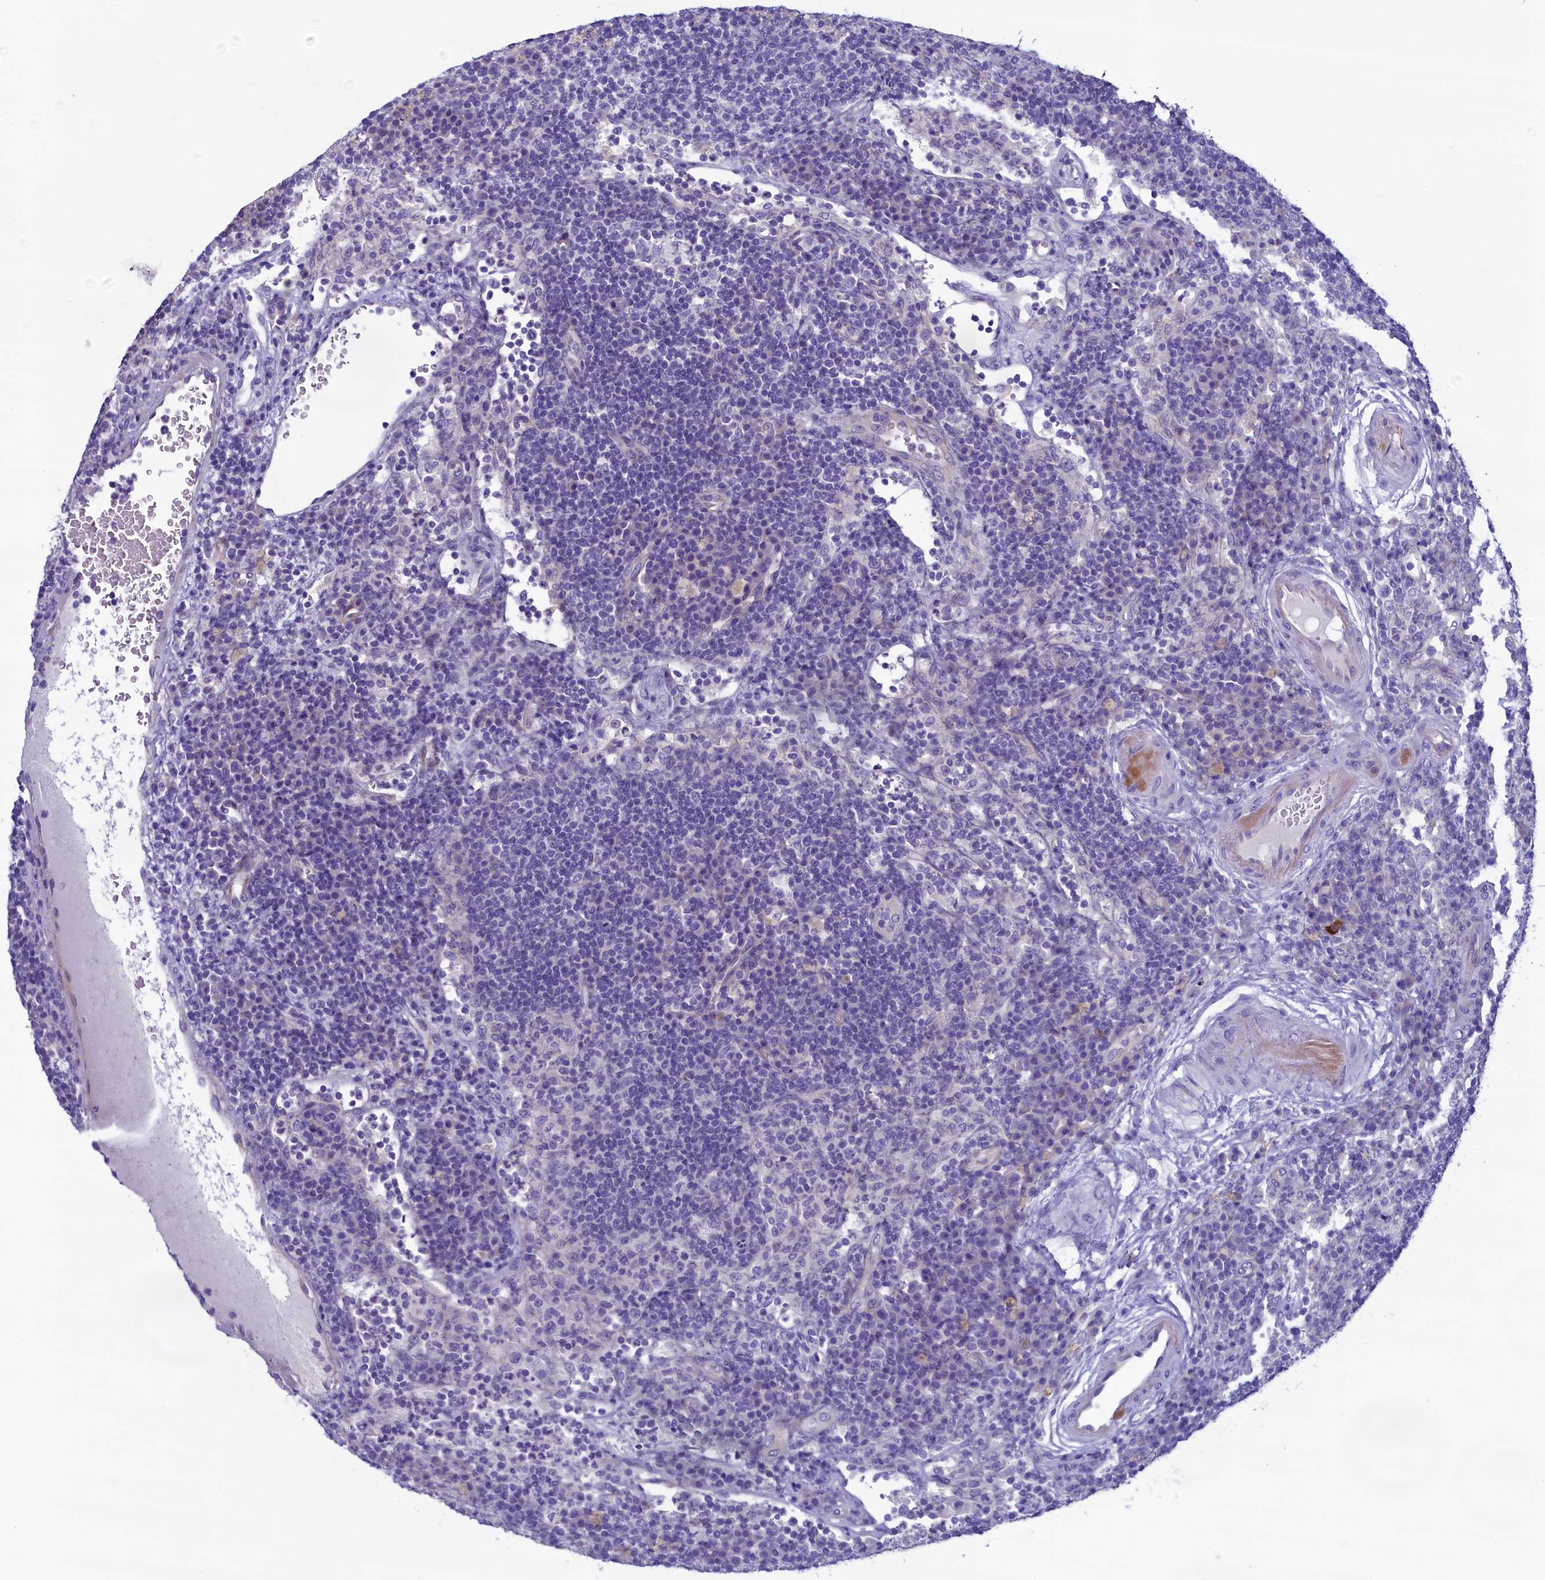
{"staining": {"intensity": "negative", "quantity": "none", "location": "none"}, "tissue": "lymph node", "cell_type": "Germinal center cells", "image_type": "normal", "snomed": [{"axis": "morphology", "description": "Normal tissue, NOS"}, {"axis": "topography", "description": "Lymph node"}], "caption": "This is an immunohistochemistry (IHC) histopathology image of unremarkable lymph node. There is no expression in germinal center cells.", "gene": "KRBOX5", "patient": {"sex": "female", "age": 70}}